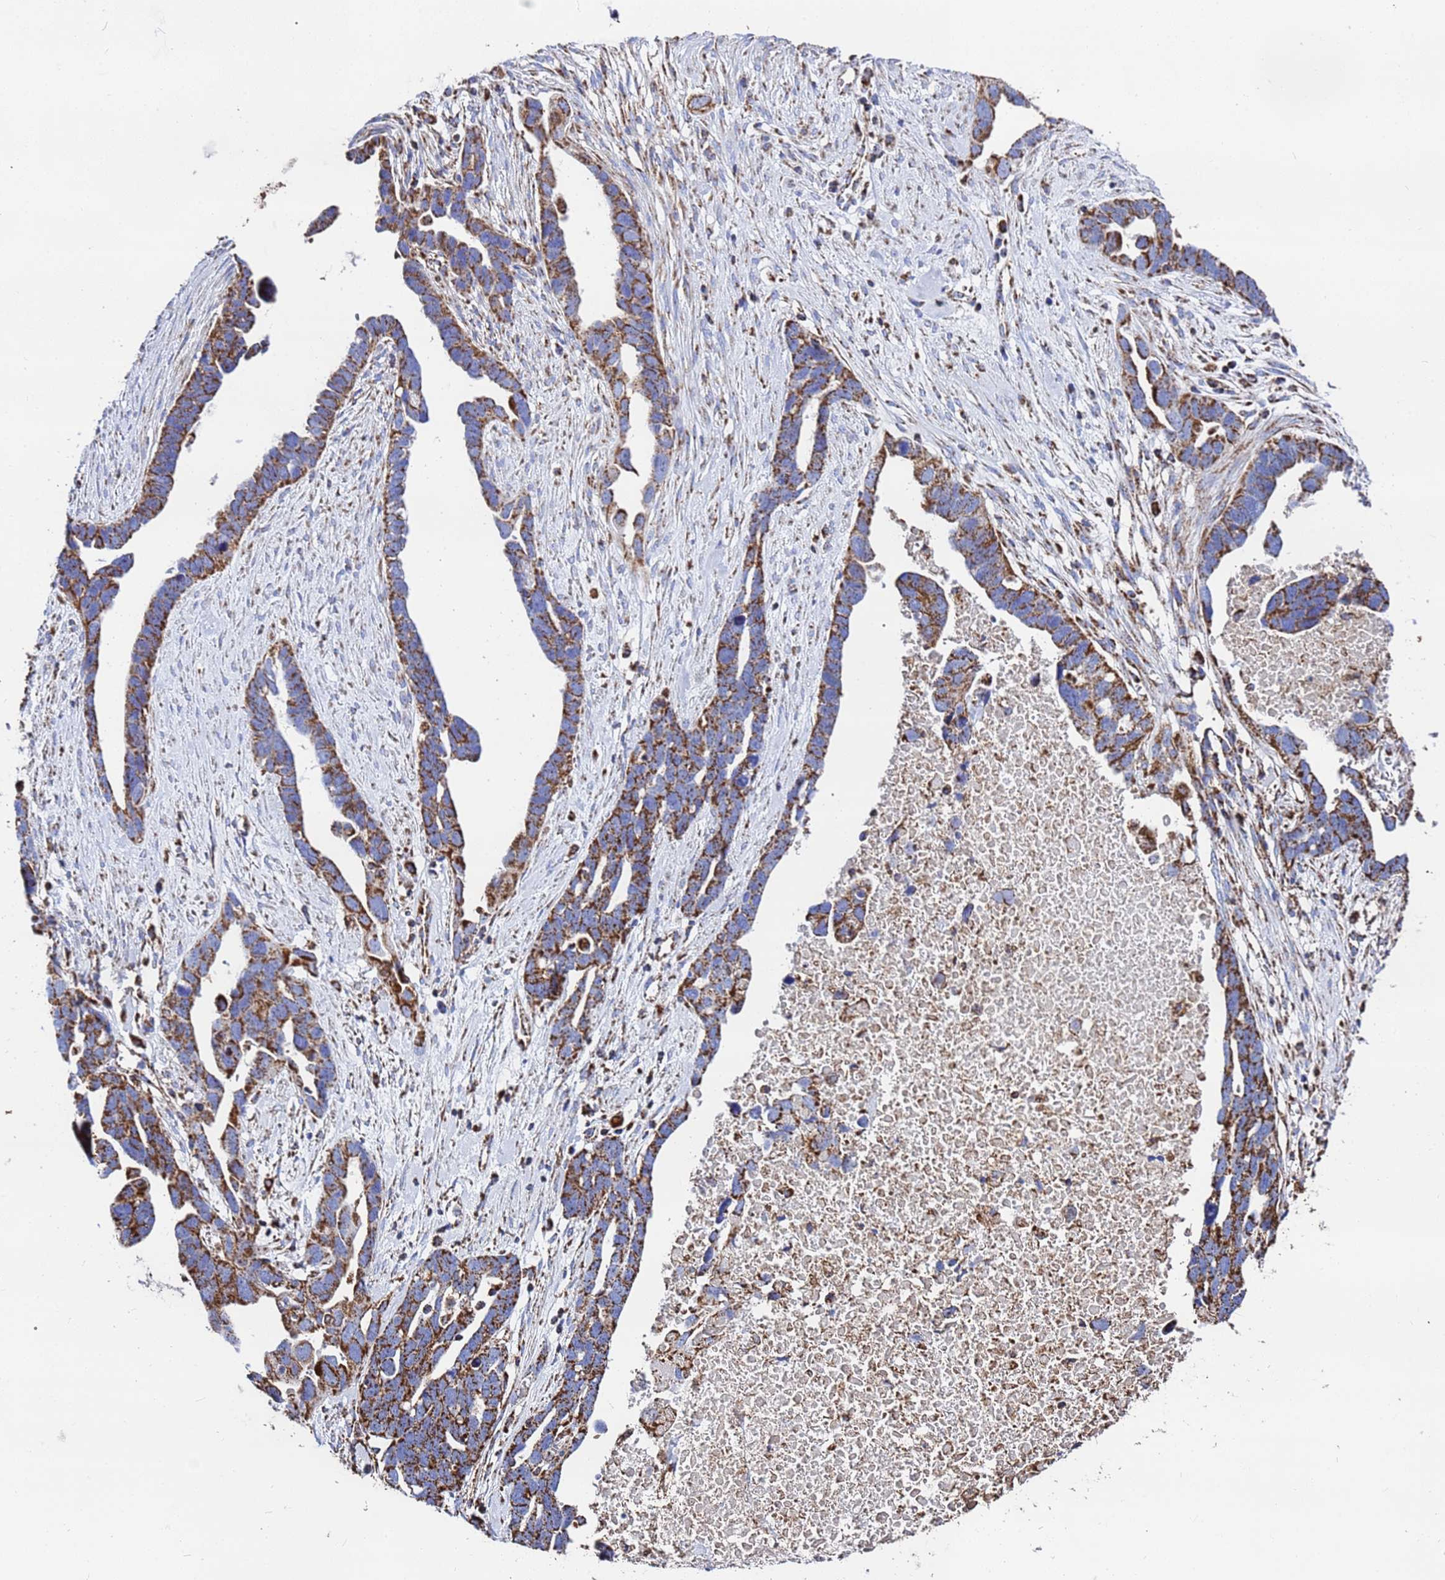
{"staining": {"intensity": "strong", "quantity": ">75%", "location": "cytoplasmic/membranous"}, "tissue": "ovarian cancer", "cell_type": "Tumor cells", "image_type": "cancer", "snomed": [{"axis": "morphology", "description": "Cystadenocarcinoma, serous, NOS"}, {"axis": "topography", "description": "Ovary"}], "caption": "A high-resolution histopathology image shows immunohistochemistry (IHC) staining of ovarian serous cystadenocarcinoma, which demonstrates strong cytoplasmic/membranous expression in approximately >75% of tumor cells.", "gene": "GLUD1", "patient": {"sex": "female", "age": 54}}